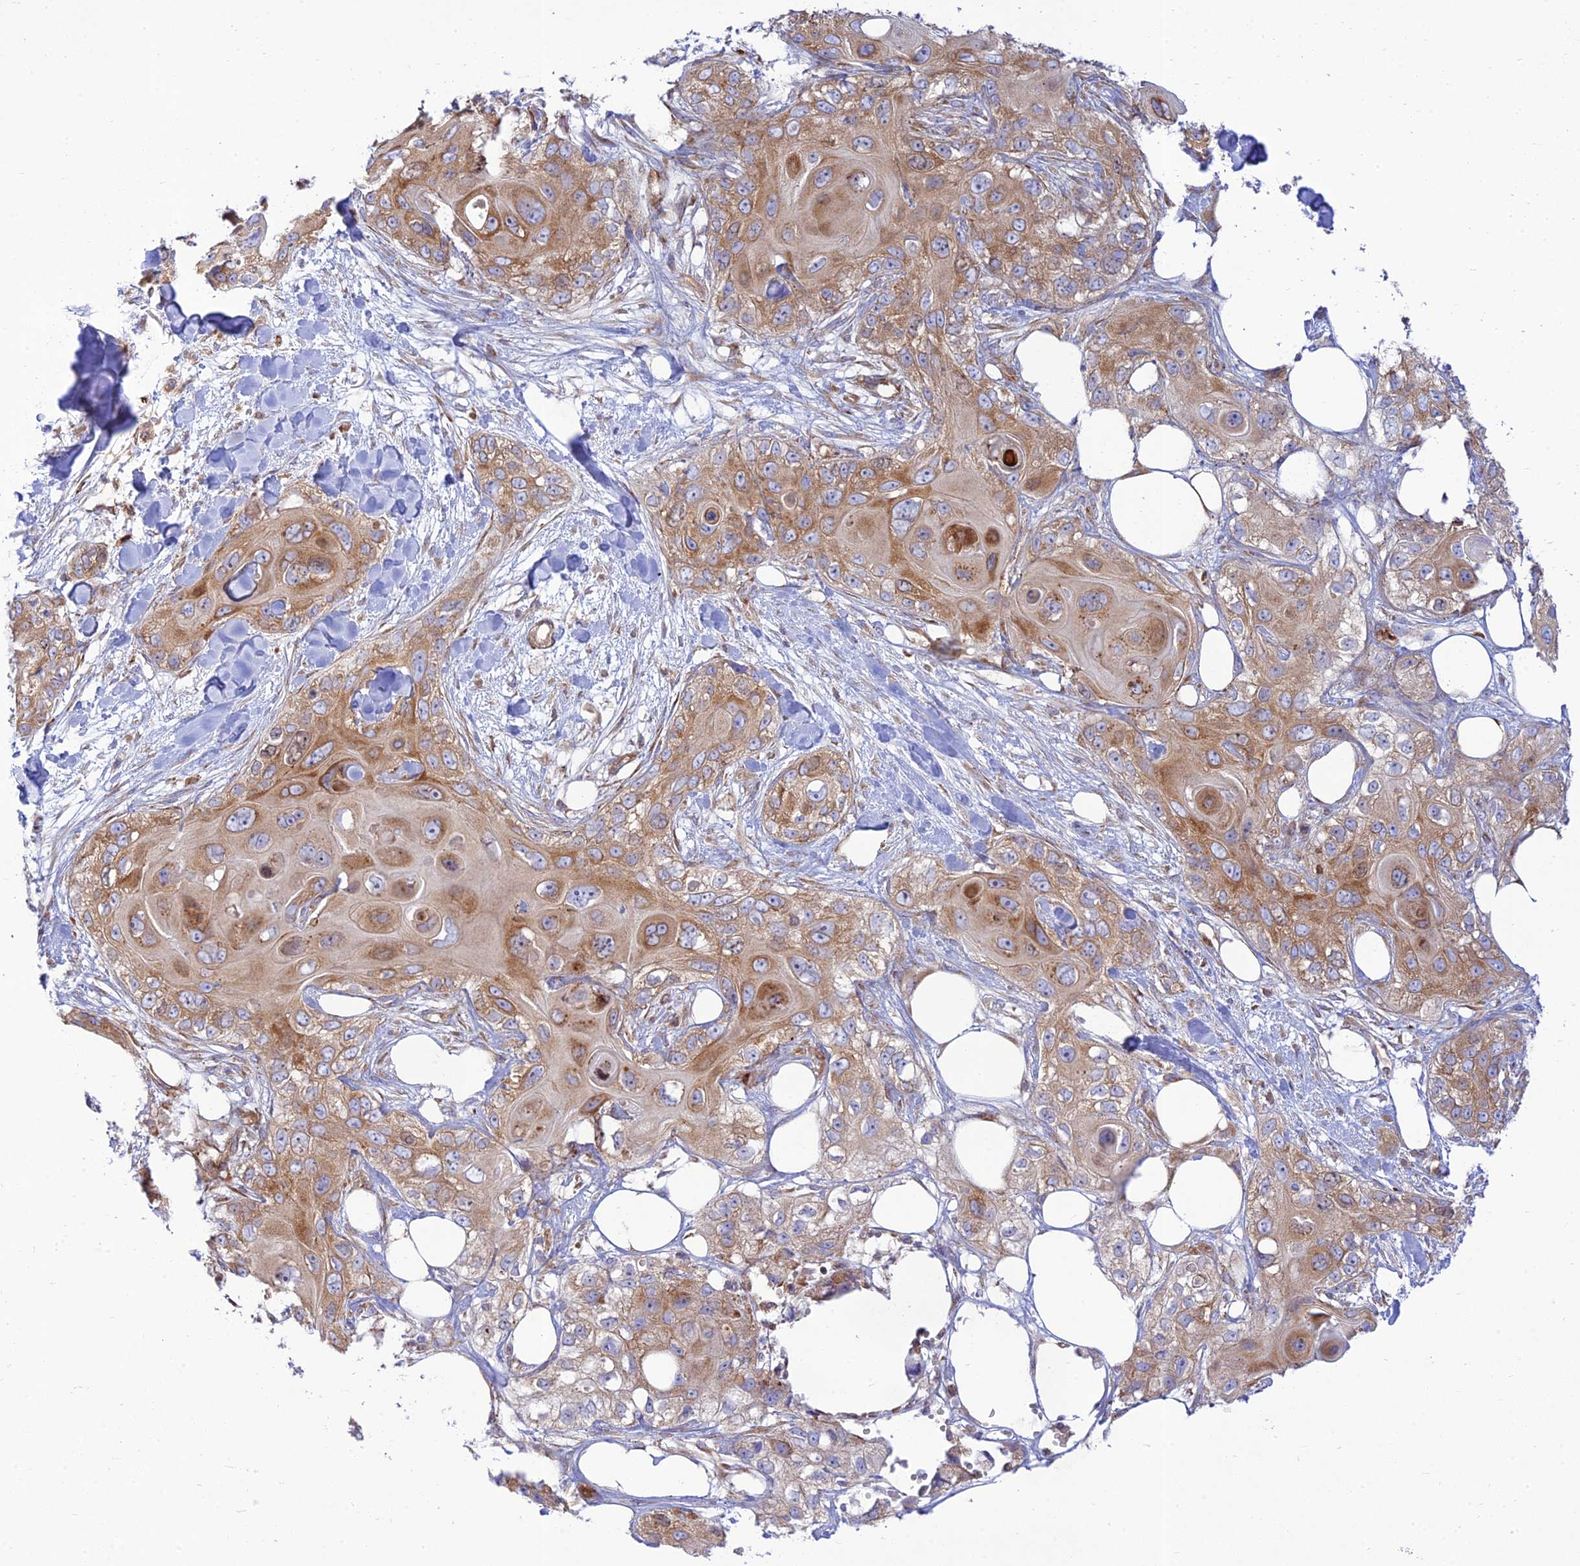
{"staining": {"intensity": "moderate", "quantity": ">75%", "location": "cytoplasmic/membranous"}, "tissue": "skin cancer", "cell_type": "Tumor cells", "image_type": "cancer", "snomed": [{"axis": "morphology", "description": "Normal tissue, NOS"}, {"axis": "morphology", "description": "Squamous cell carcinoma, NOS"}, {"axis": "topography", "description": "Skin"}], "caption": "There is medium levels of moderate cytoplasmic/membranous expression in tumor cells of skin cancer (squamous cell carcinoma), as demonstrated by immunohistochemical staining (brown color).", "gene": "PIMREG", "patient": {"sex": "male", "age": 72}}